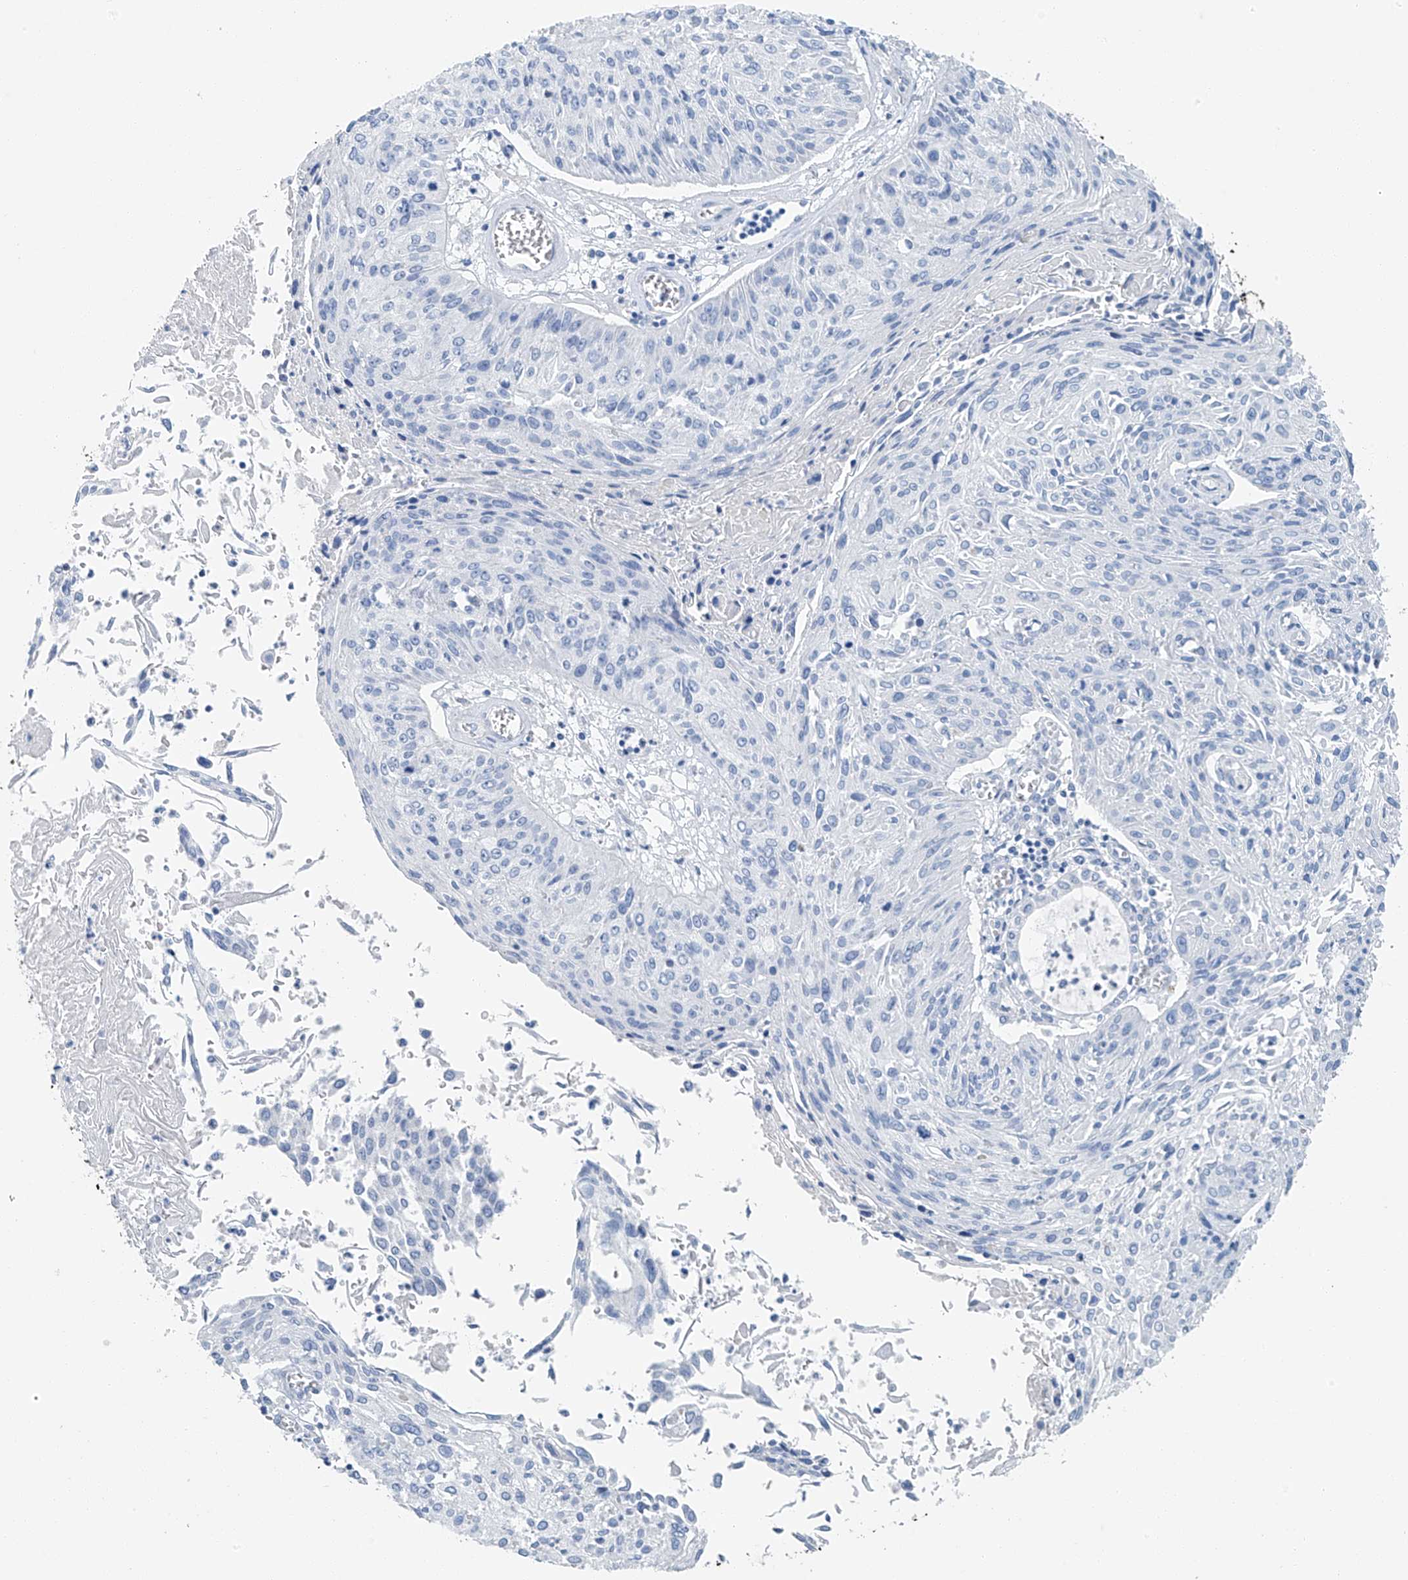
{"staining": {"intensity": "negative", "quantity": "none", "location": "none"}, "tissue": "cervical cancer", "cell_type": "Tumor cells", "image_type": "cancer", "snomed": [{"axis": "morphology", "description": "Squamous cell carcinoma, NOS"}, {"axis": "topography", "description": "Cervix"}], "caption": "Tumor cells are negative for protein expression in human cervical cancer.", "gene": "C1orf87", "patient": {"sex": "female", "age": 51}}